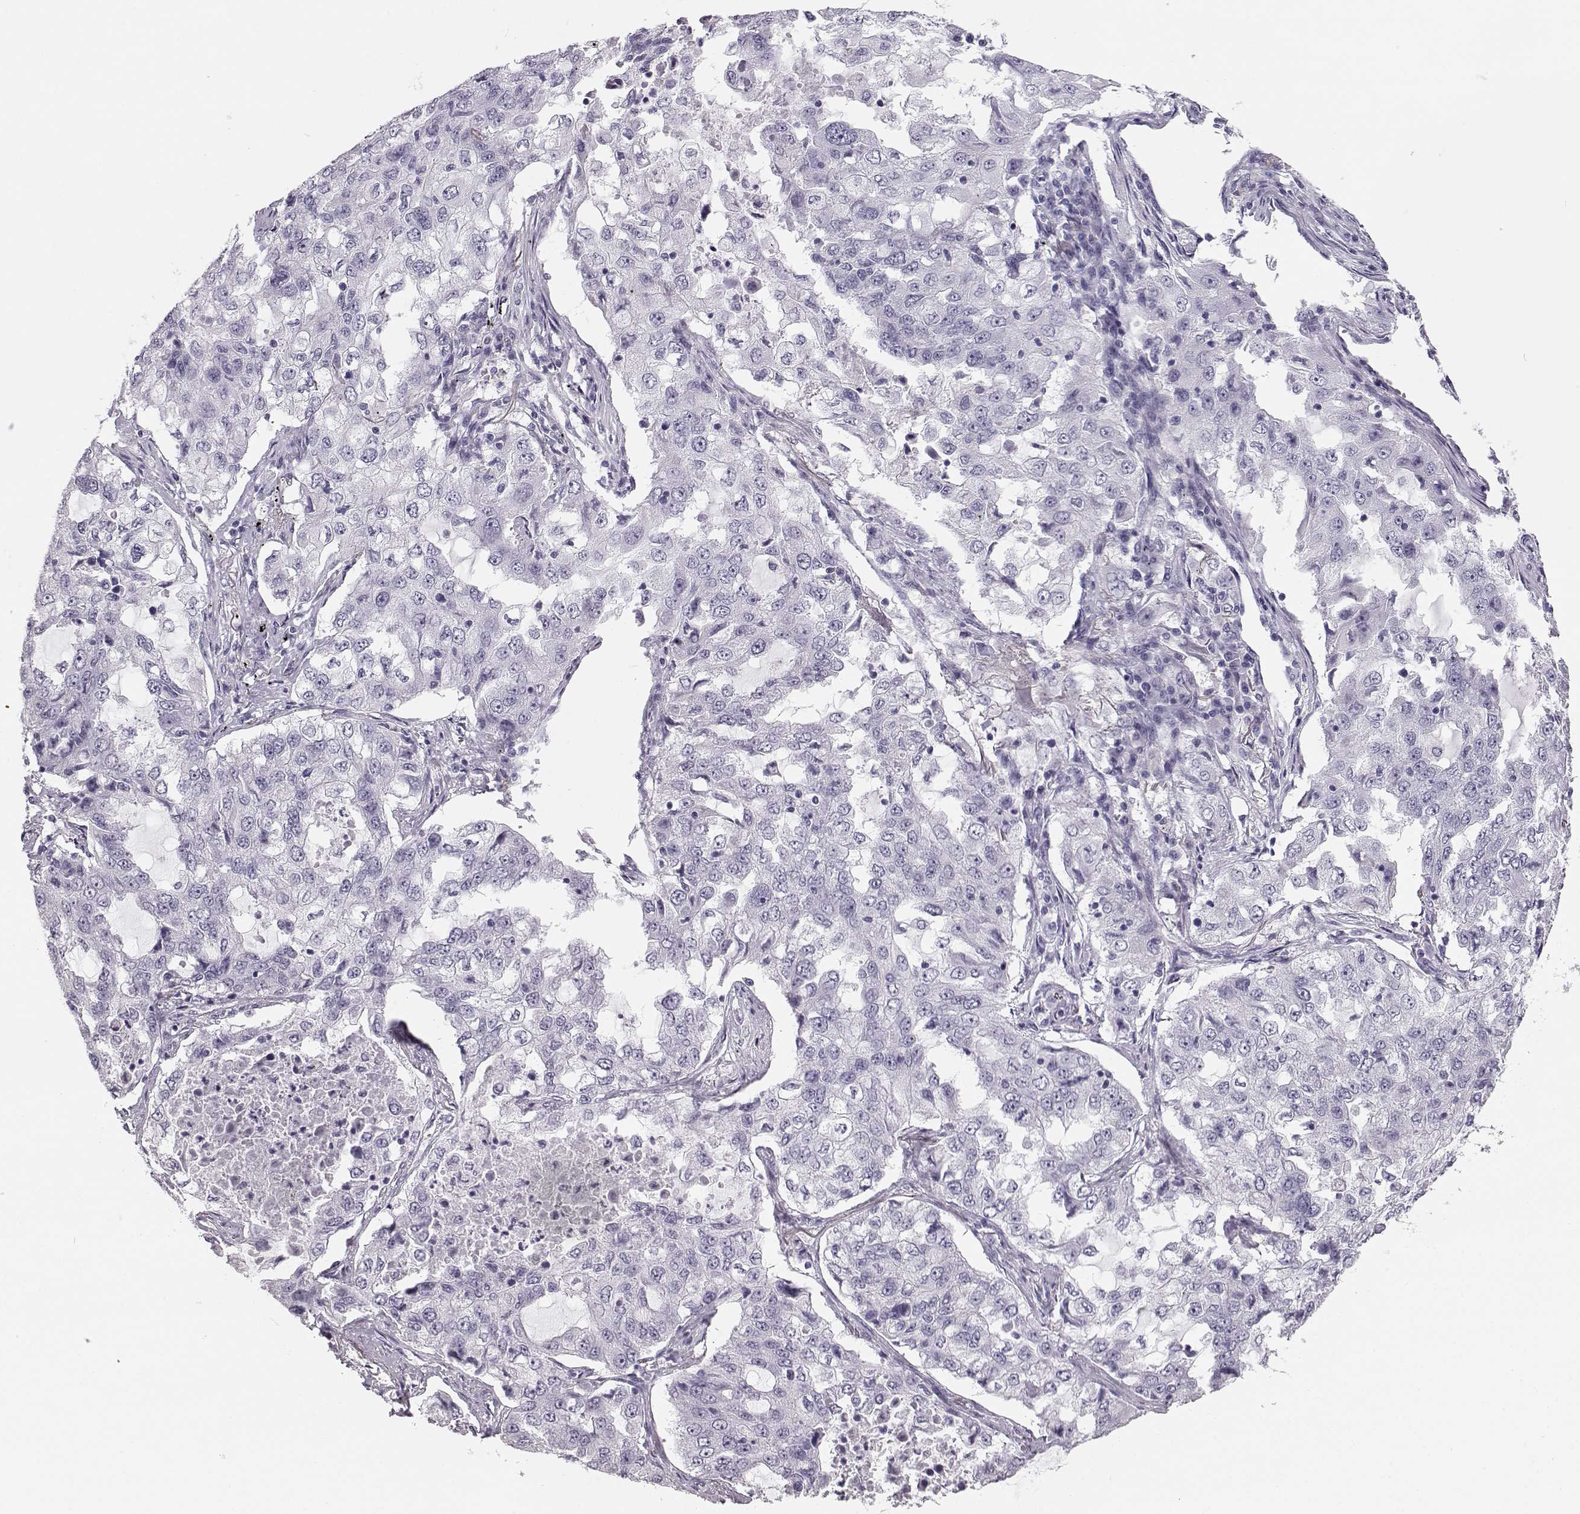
{"staining": {"intensity": "negative", "quantity": "none", "location": "none"}, "tissue": "lung cancer", "cell_type": "Tumor cells", "image_type": "cancer", "snomed": [{"axis": "morphology", "description": "Adenocarcinoma, NOS"}, {"axis": "topography", "description": "Lung"}], "caption": "Lung adenocarcinoma was stained to show a protein in brown. There is no significant positivity in tumor cells.", "gene": "BFSP2", "patient": {"sex": "female", "age": 61}}